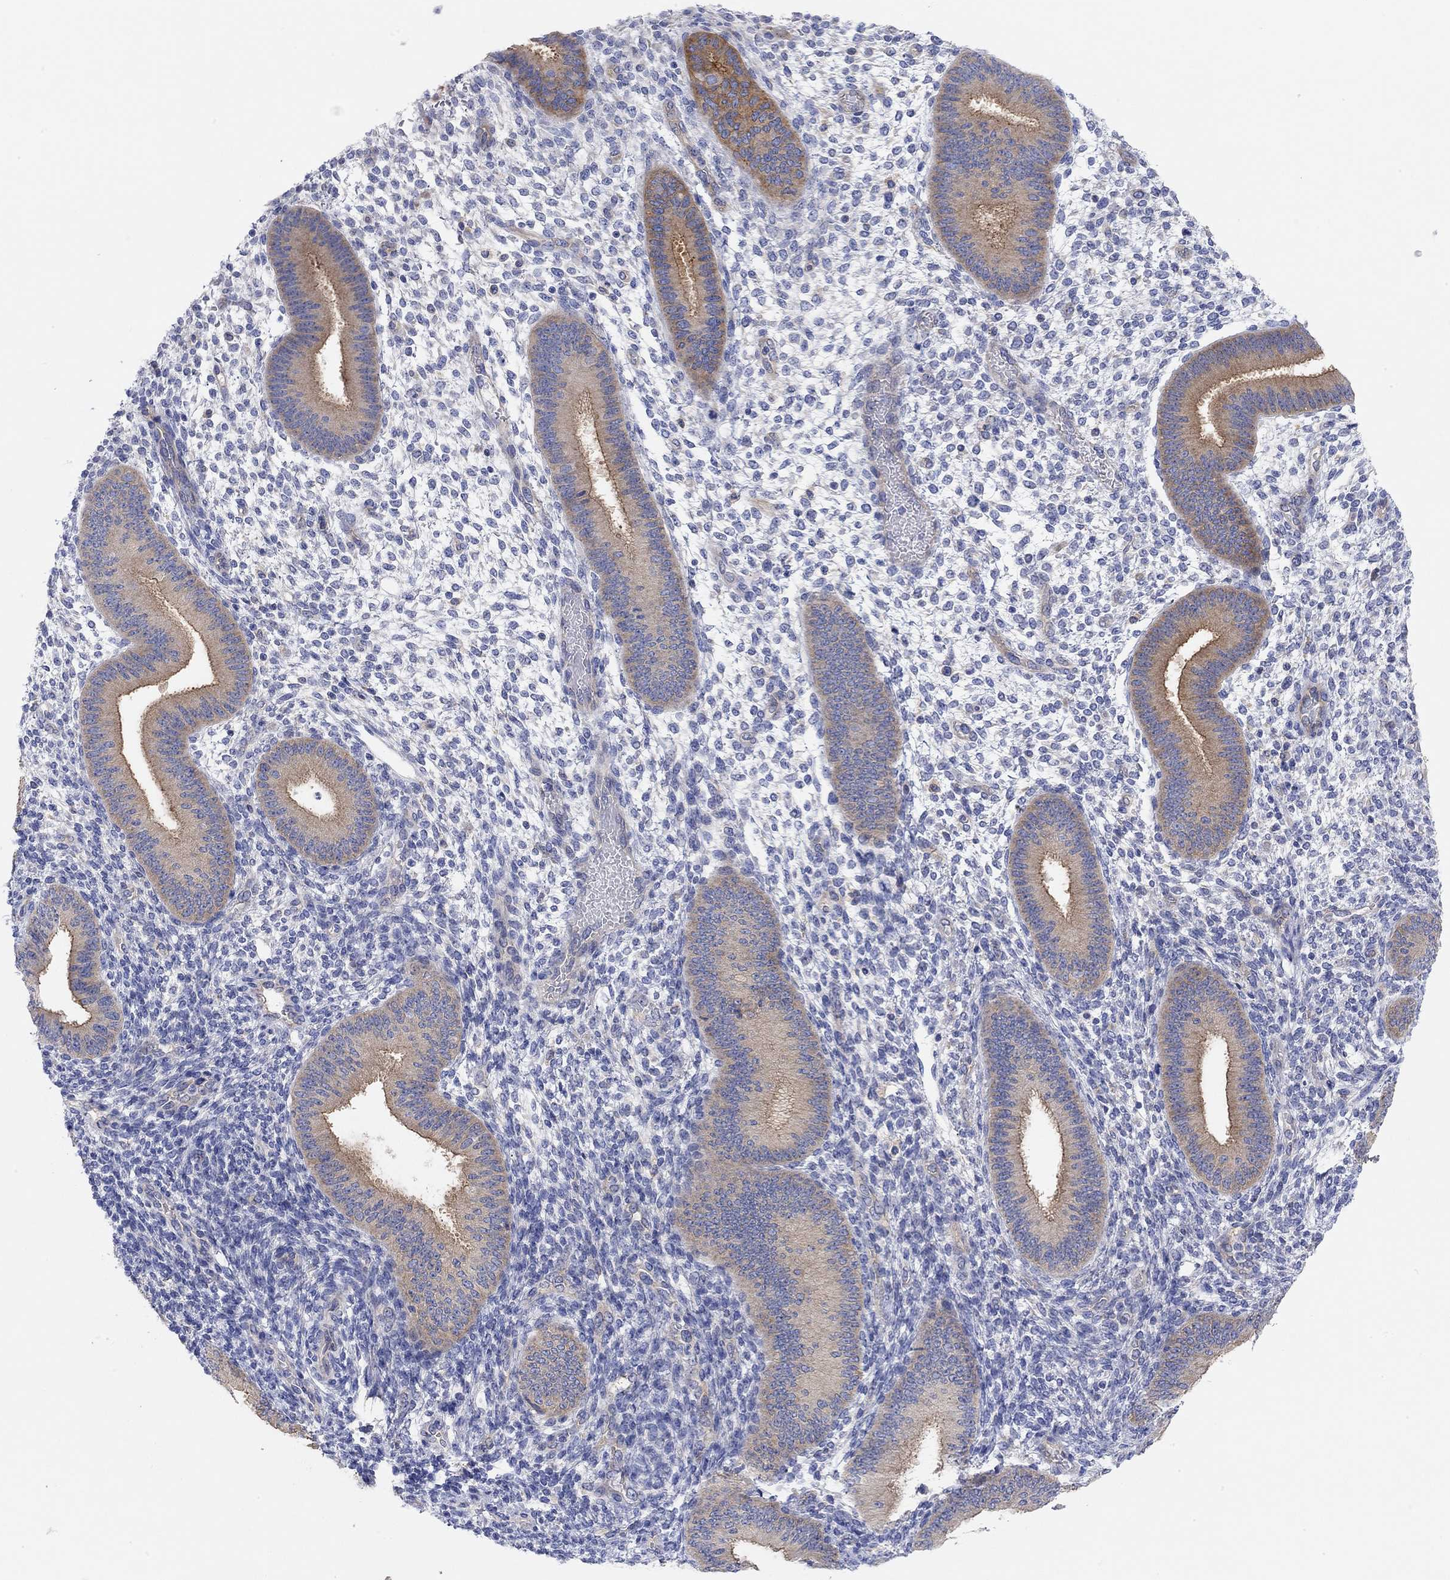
{"staining": {"intensity": "negative", "quantity": "none", "location": "none"}, "tissue": "endometrium", "cell_type": "Cells in endometrial stroma", "image_type": "normal", "snomed": [{"axis": "morphology", "description": "Normal tissue, NOS"}, {"axis": "topography", "description": "Endometrium"}], "caption": "There is no significant positivity in cells in endometrial stroma of endometrium. (Immunohistochemistry (ihc), brightfield microscopy, high magnification).", "gene": "RGS1", "patient": {"sex": "female", "age": 39}}